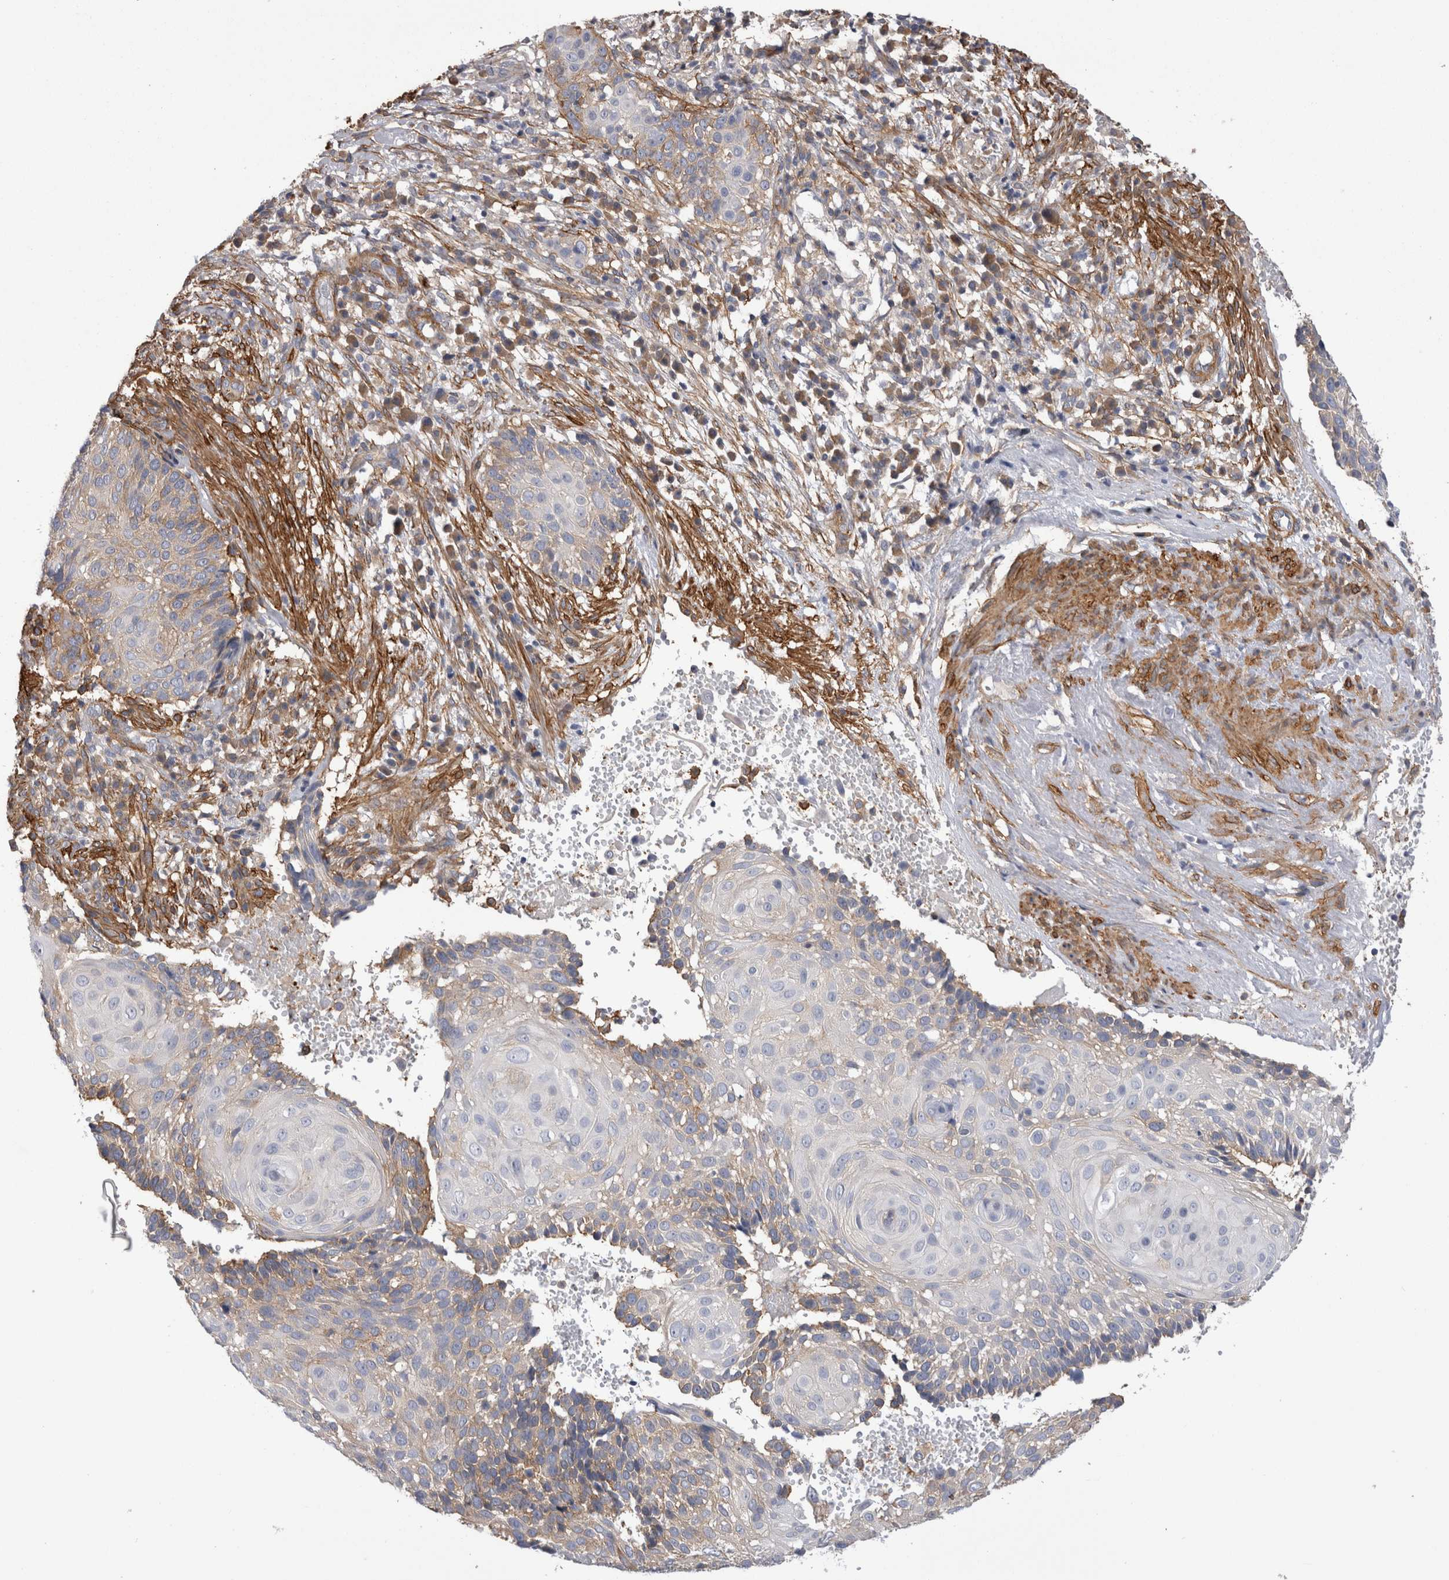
{"staining": {"intensity": "weak", "quantity": "25%-75%", "location": "cytoplasmic/membranous"}, "tissue": "cervical cancer", "cell_type": "Tumor cells", "image_type": "cancer", "snomed": [{"axis": "morphology", "description": "Squamous cell carcinoma, NOS"}, {"axis": "topography", "description": "Cervix"}], "caption": "The immunohistochemical stain highlights weak cytoplasmic/membranous positivity in tumor cells of cervical cancer tissue. The staining is performed using DAB (3,3'-diaminobenzidine) brown chromogen to label protein expression. The nuclei are counter-stained blue using hematoxylin.", "gene": "EPRS1", "patient": {"sex": "female", "age": 74}}